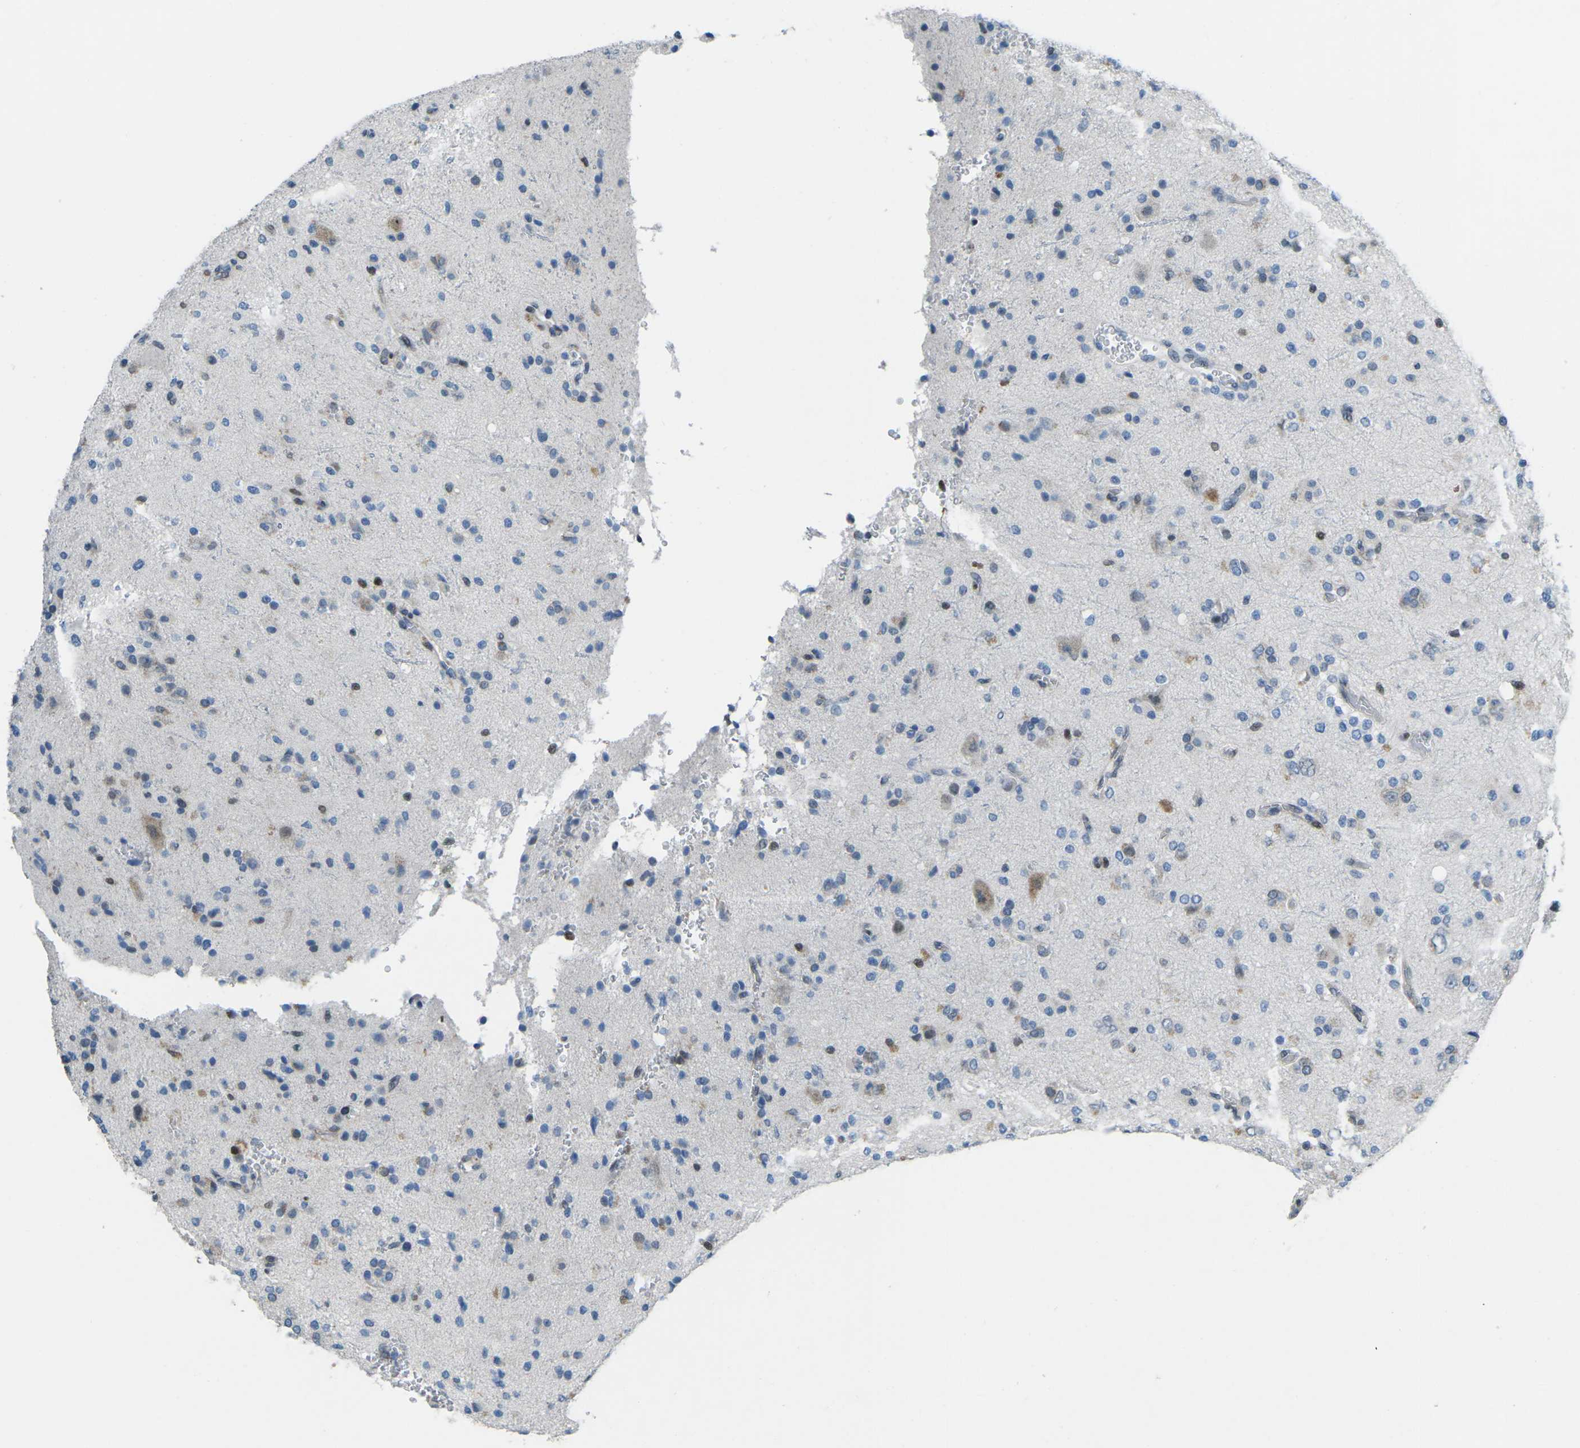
{"staining": {"intensity": "negative", "quantity": "none", "location": "none"}, "tissue": "glioma", "cell_type": "Tumor cells", "image_type": "cancer", "snomed": [{"axis": "morphology", "description": "Glioma, malignant, High grade"}, {"axis": "topography", "description": "Brain"}], "caption": "Tumor cells are negative for brown protein staining in malignant glioma (high-grade). The staining was performed using DAB (3,3'-diaminobenzidine) to visualize the protein expression in brown, while the nuclei were stained in blue with hematoxylin (Magnification: 20x).", "gene": "MBNL1", "patient": {"sex": "male", "age": 47}}